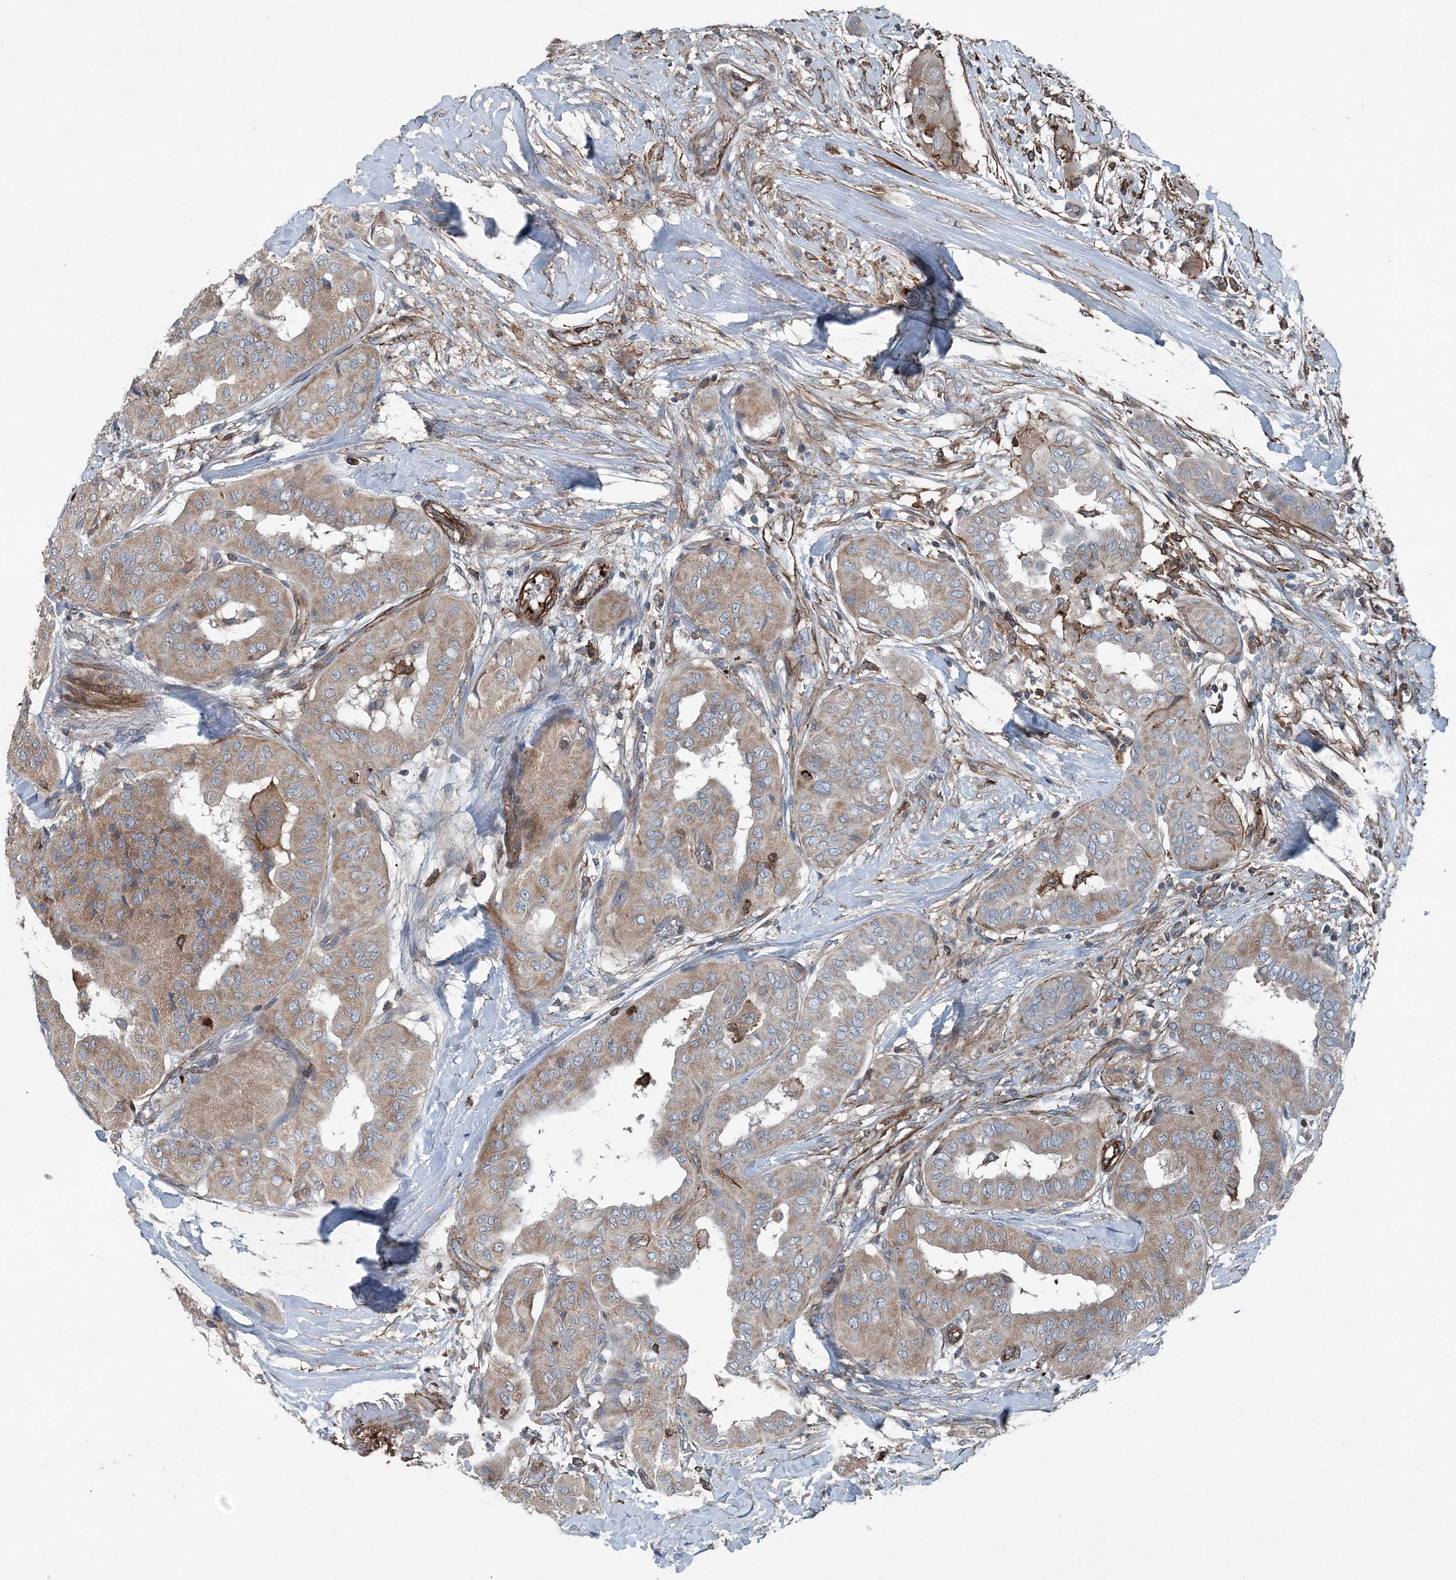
{"staining": {"intensity": "weak", "quantity": ">75%", "location": "cytoplasmic/membranous"}, "tissue": "thyroid cancer", "cell_type": "Tumor cells", "image_type": "cancer", "snomed": [{"axis": "morphology", "description": "Papillary adenocarcinoma, NOS"}, {"axis": "topography", "description": "Thyroid gland"}], "caption": "Human thyroid papillary adenocarcinoma stained for a protein (brown) shows weak cytoplasmic/membranous positive positivity in approximately >75% of tumor cells.", "gene": "DGUOK", "patient": {"sex": "female", "age": 59}}